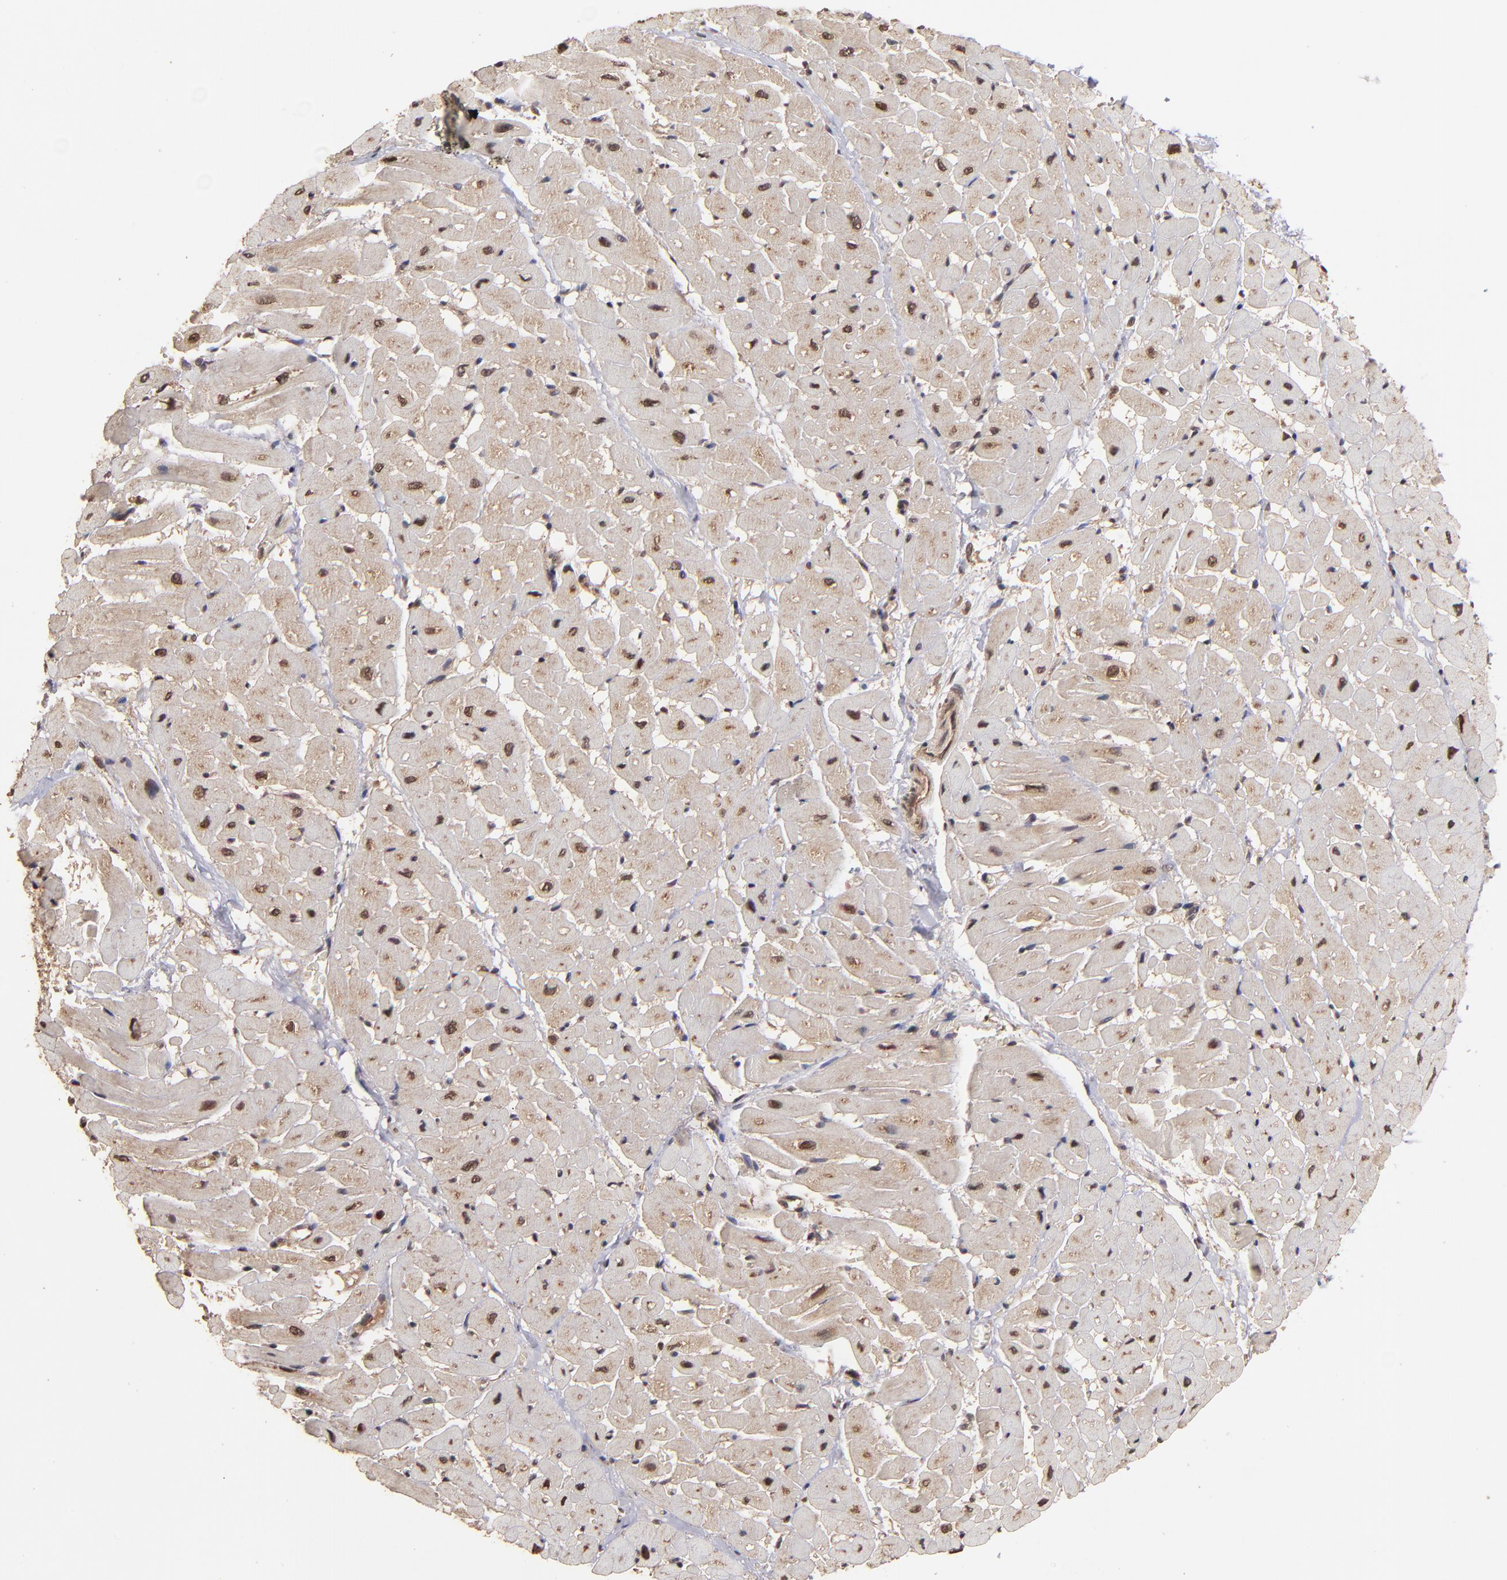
{"staining": {"intensity": "weak", "quantity": "25%-75%", "location": "cytoplasmic/membranous"}, "tissue": "heart muscle", "cell_type": "Cardiomyocytes", "image_type": "normal", "snomed": [{"axis": "morphology", "description": "Normal tissue, NOS"}, {"axis": "topography", "description": "Heart"}], "caption": "Approximately 25%-75% of cardiomyocytes in unremarkable heart muscle demonstrate weak cytoplasmic/membranous protein expression as visualized by brown immunohistochemical staining.", "gene": "NFE2L2", "patient": {"sex": "male", "age": 45}}